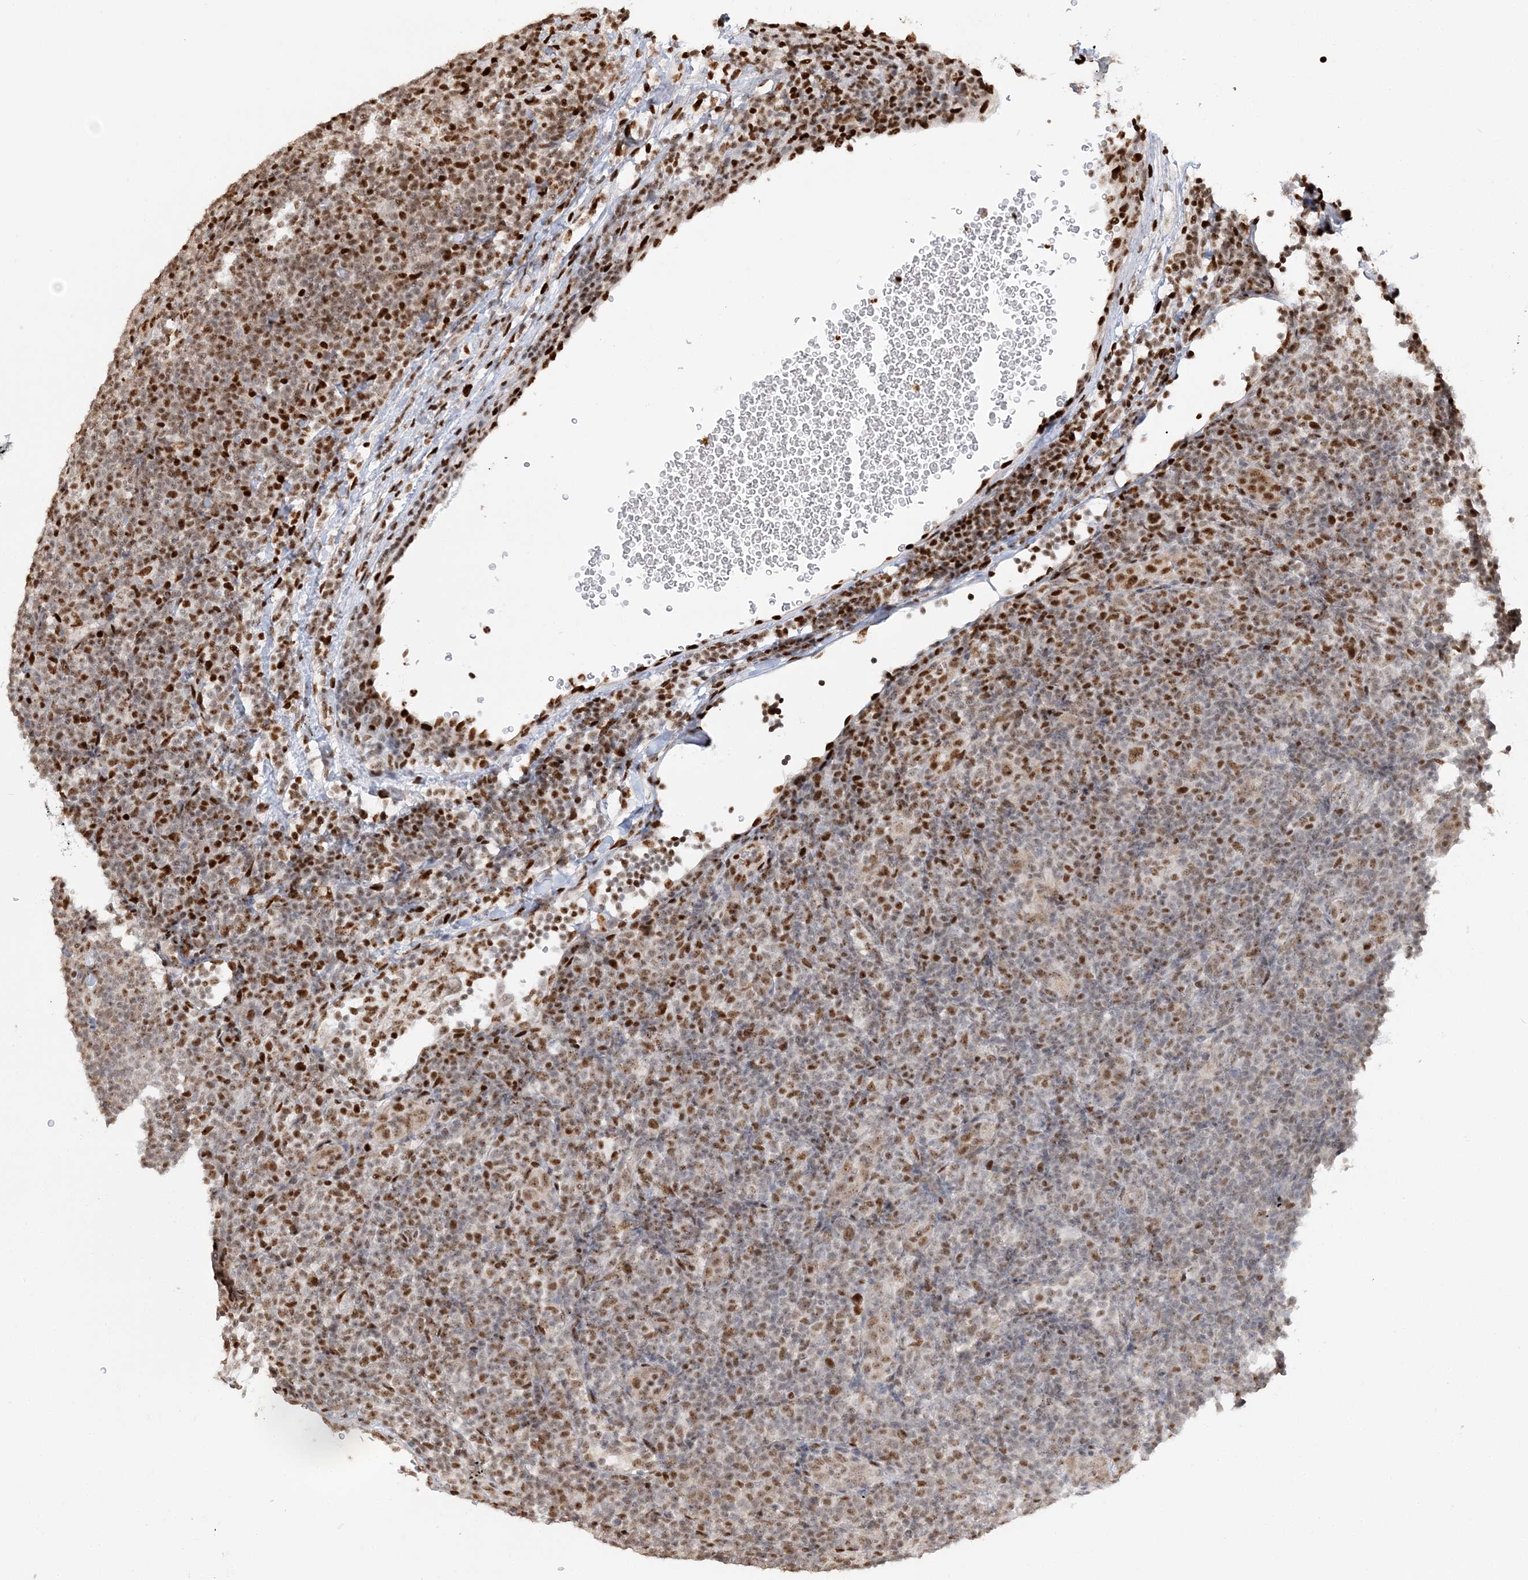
{"staining": {"intensity": "moderate", "quantity": "25%-75%", "location": "nuclear"}, "tissue": "lymphoma", "cell_type": "Tumor cells", "image_type": "cancer", "snomed": [{"axis": "morphology", "description": "Hodgkin's disease, NOS"}, {"axis": "topography", "description": "Lymph node"}], "caption": "About 25%-75% of tumor cells in human lymphoma exhibit moderate nuclear protein expression as visualized by brown immunohistochemical staining.", "gene": "SUMO2", "patient": {"sex": "female", "age": 57}}